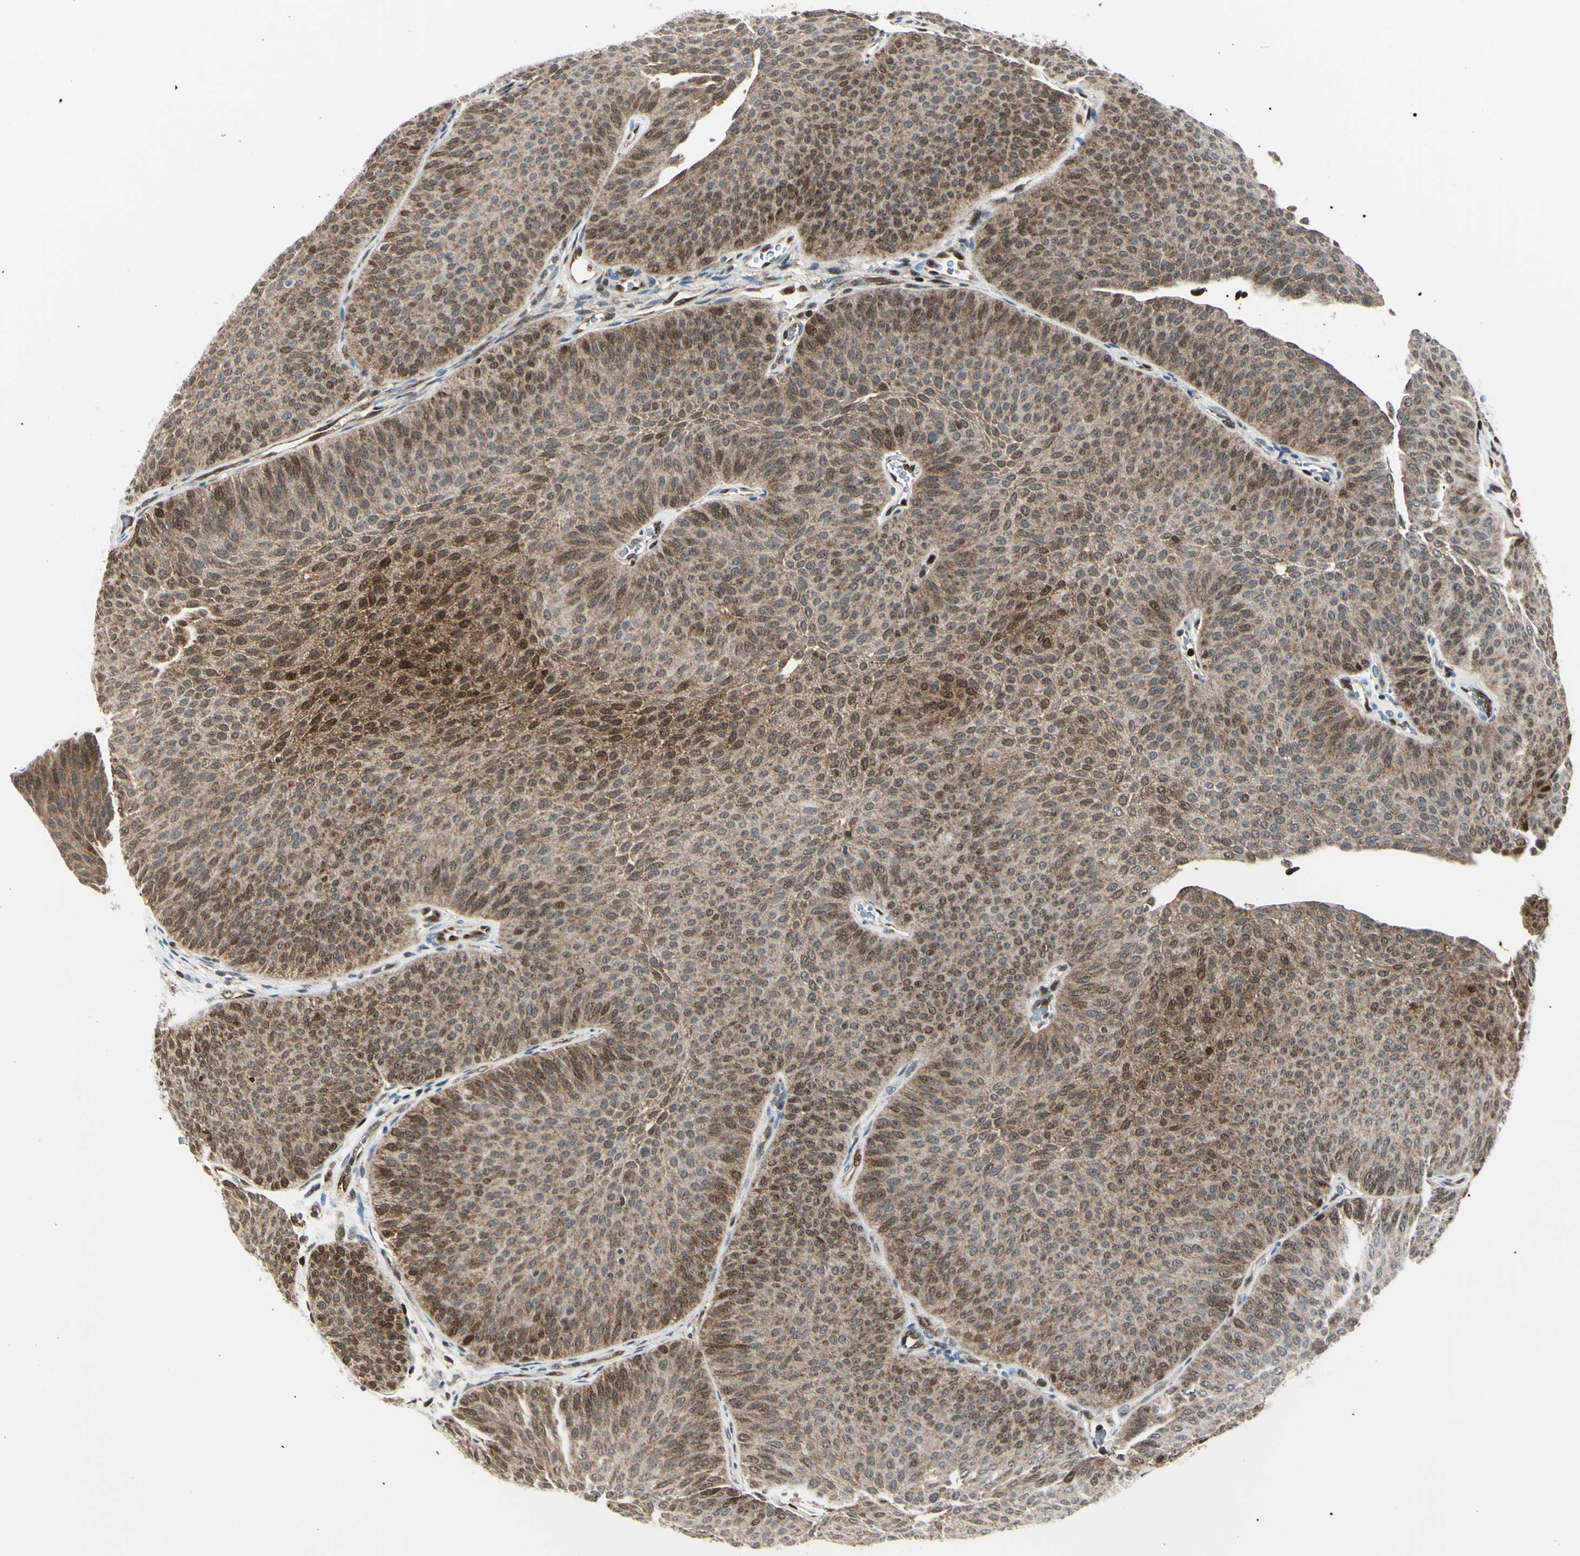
{"staining": {"intensity": "moderate", "quantity": ">75%", "location": "cytoplasmic/membranous,nuclear"}, "tissue": "urothelial cancer", "cell_type": "Tumor cells", "image_type": "cancer", "snomed": [{"axis": "morphology", "description": "Urothelial carcinoma, Low grade"}, {"axis": "topography", "description": "Urinary bladder"}], "caption": "Tumor cells reveal medium levels of moderate cytoplasmic/membranous and nuclear staining in about >75% of cells in low-grade urothelial carcinoma. (DAB (3,3'-diaminobenzidine) IHC with brightfield microscopy, high magnification).", "gene": "PGK1", "patient": {"sex": "female", "age": 60}}